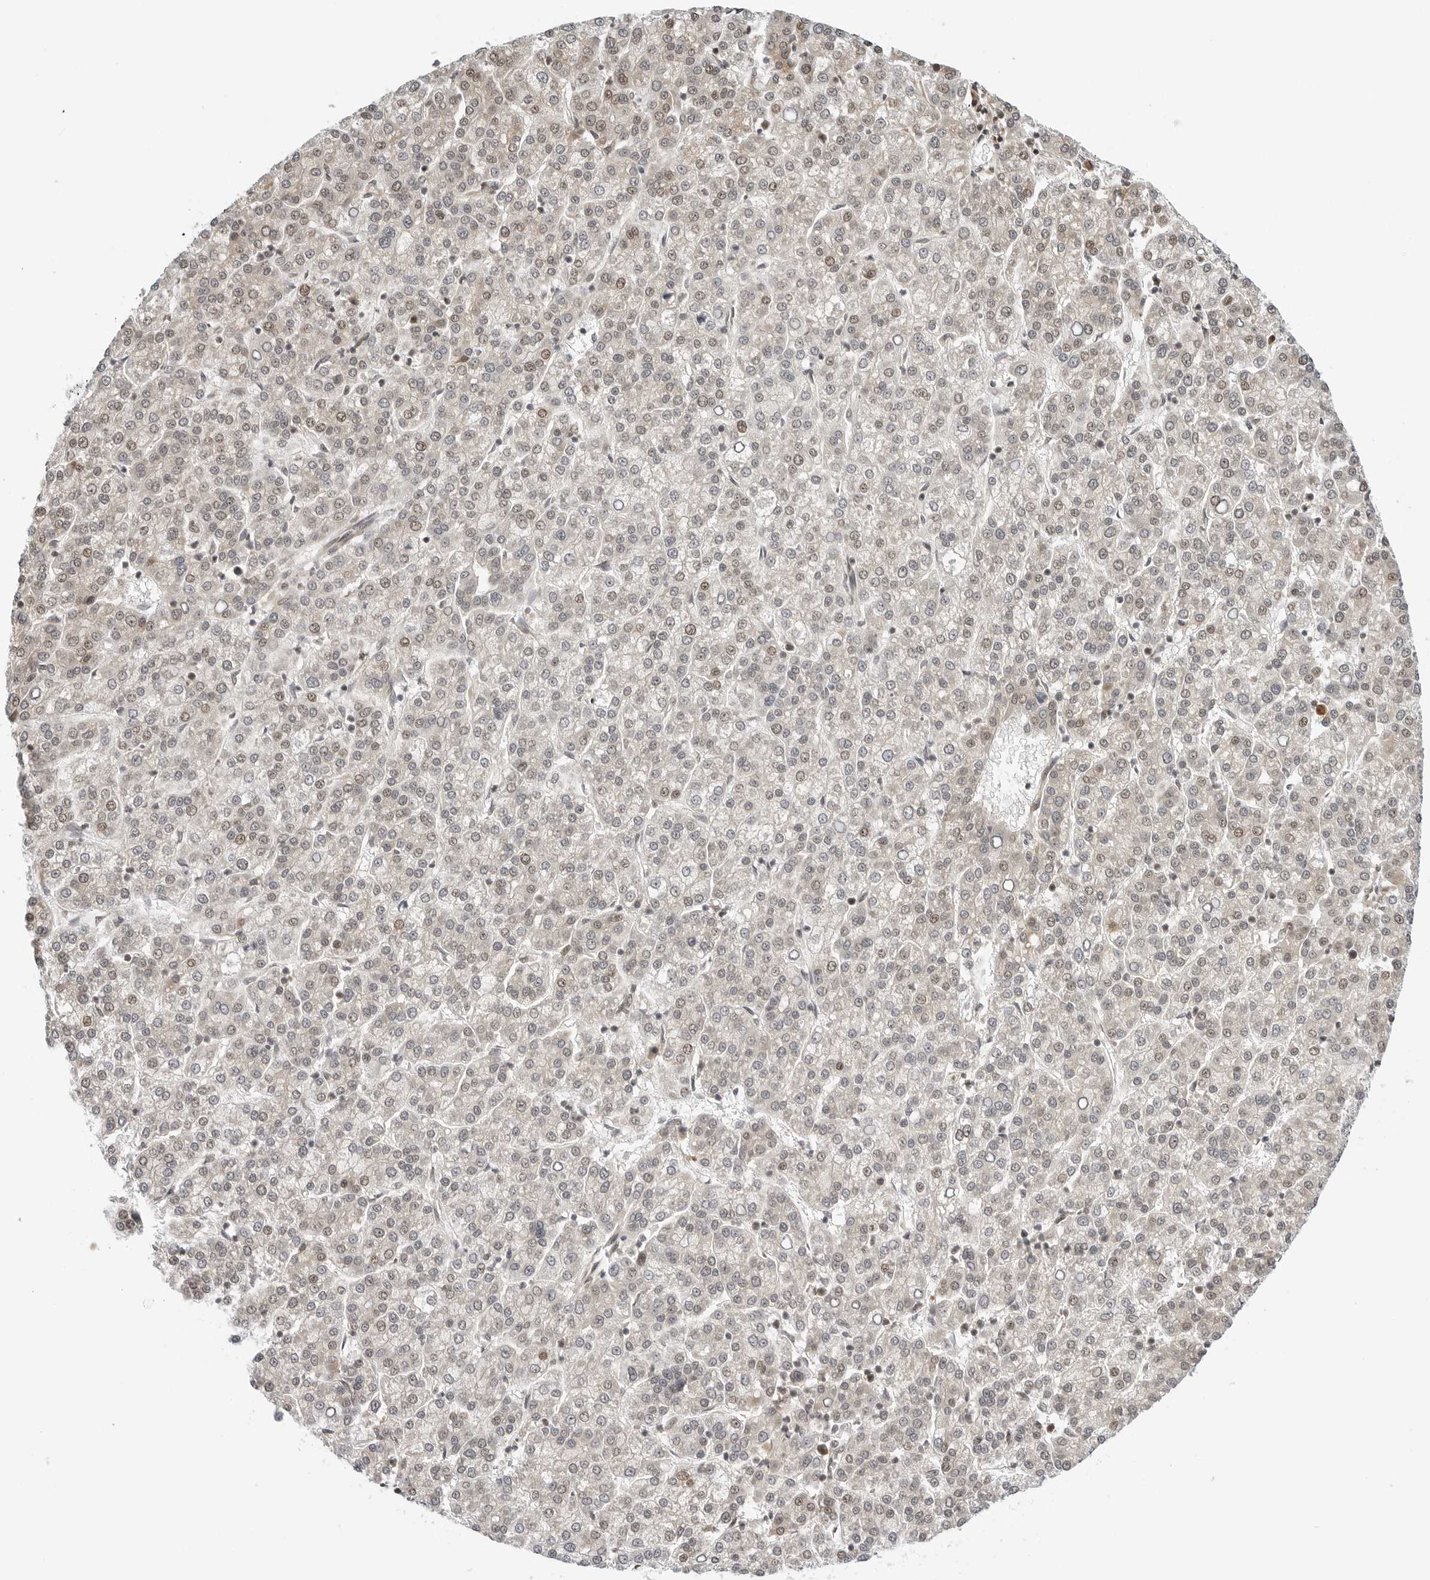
{"staining": {"intensity": "weak", "quantity": "25%-75%", "location": "nuclear"}, "tissue": "liver cancer", "cell_type": "Tumor cells", "image_type": "cancer", "snomed": [{"axis": "morphology", "description": "Carcinoma, Hepatocellular, NOS"}, {"axis": "topography", "description": "Liver"}], "caption": "Tumor cells demonstrate low levels of weak nuclear staining in about 25%-75% of cells in liver hepatocellular carcinoma.", "gene": "TIPRL", "patient": {"sex": "female", "age": 58}}